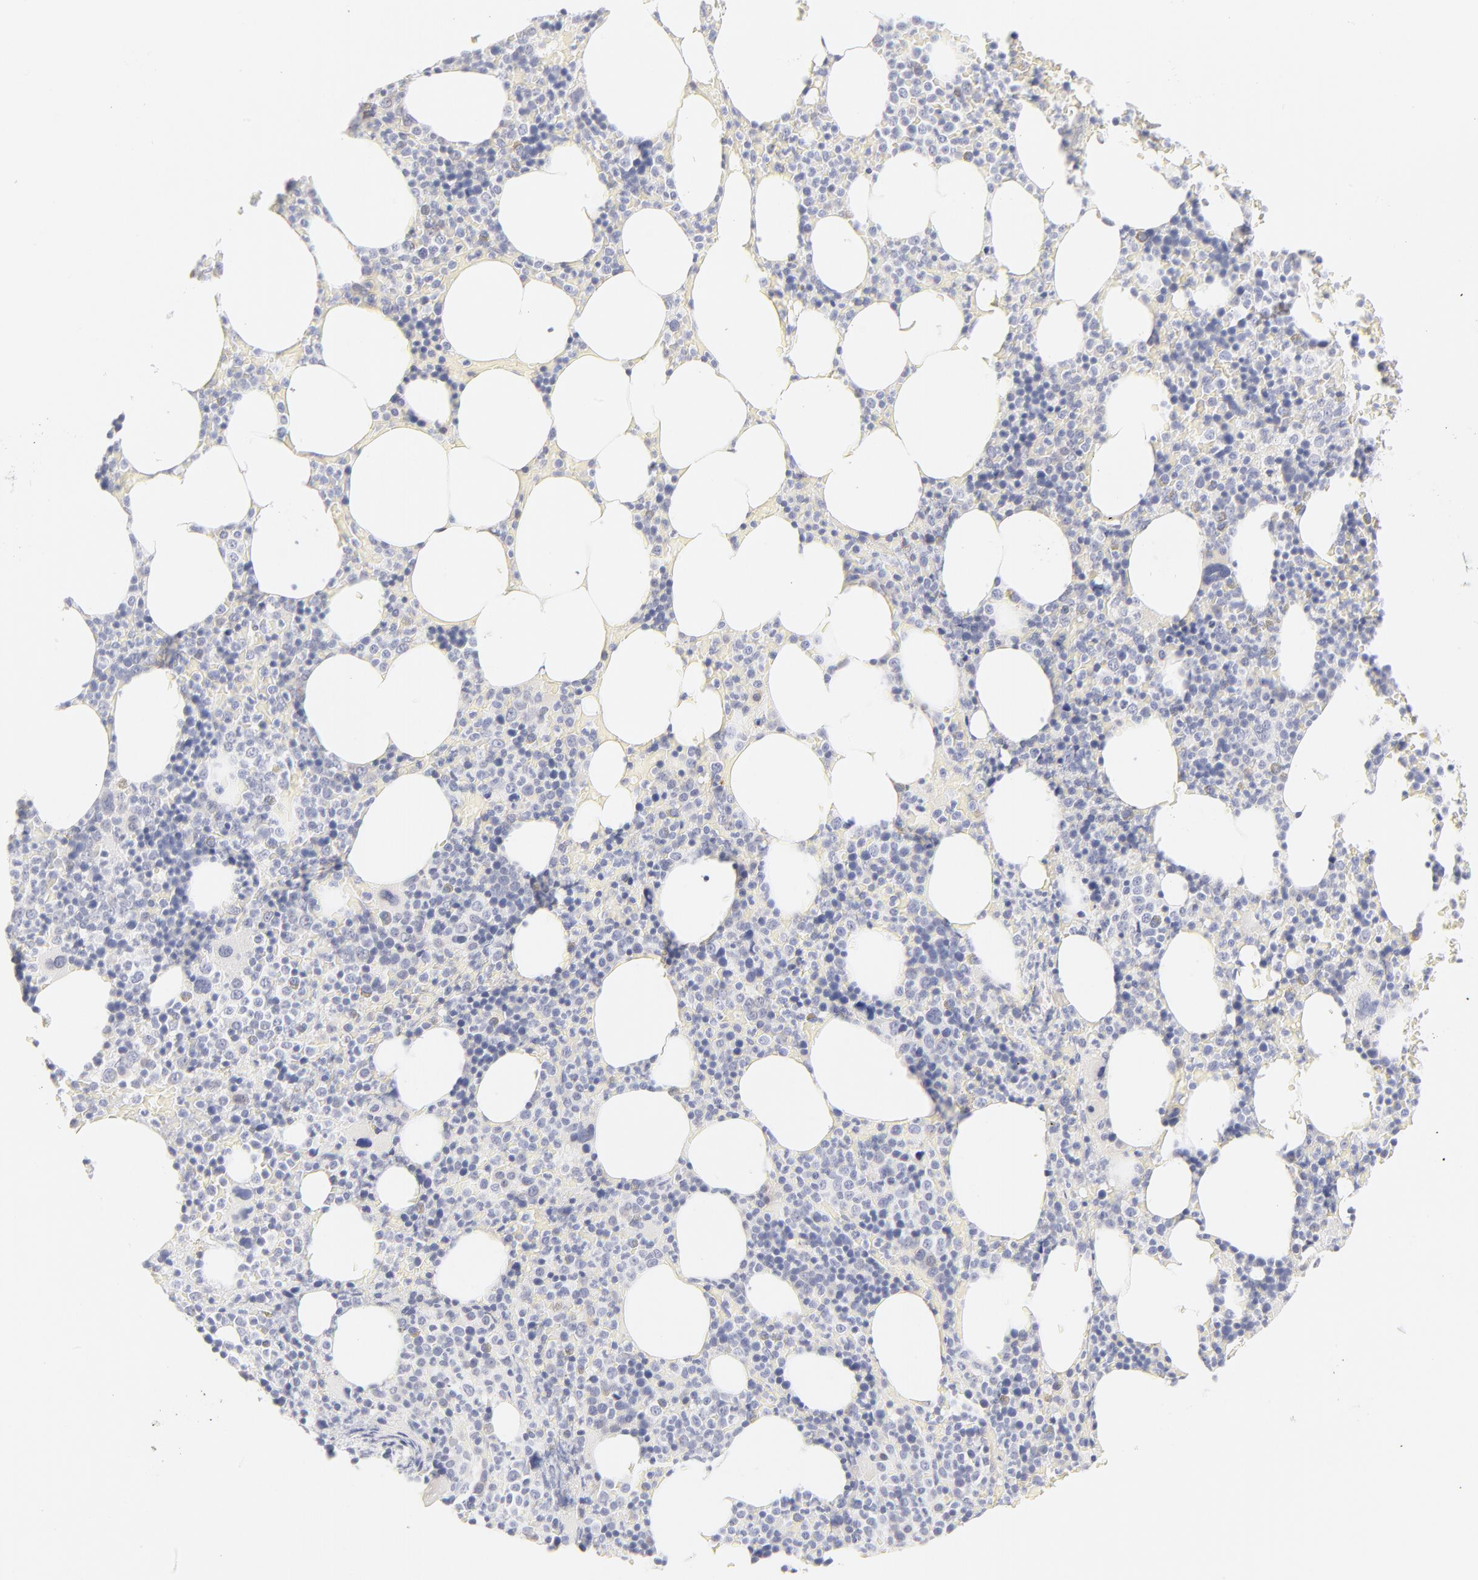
{"staining": {"intensity": "negative", "quantity": "none", "location": "none"}, "tissue": "bone marrow", "cell_type": "Hematopoietic cells", "image_type": "normal", "snomed": [{"axis": "morphology", "description": "Normal tissue, NOS"}, {"axis": "topography", "description": "Bone marrow"}], "caption": "Immunohistochemical staining of benign human bone marrow displays no significant expression in hematopoietic cells. (DAB IHC, high magnification).", "gene": "NPNT", "patient": {"sex": "female", "age": 66}}